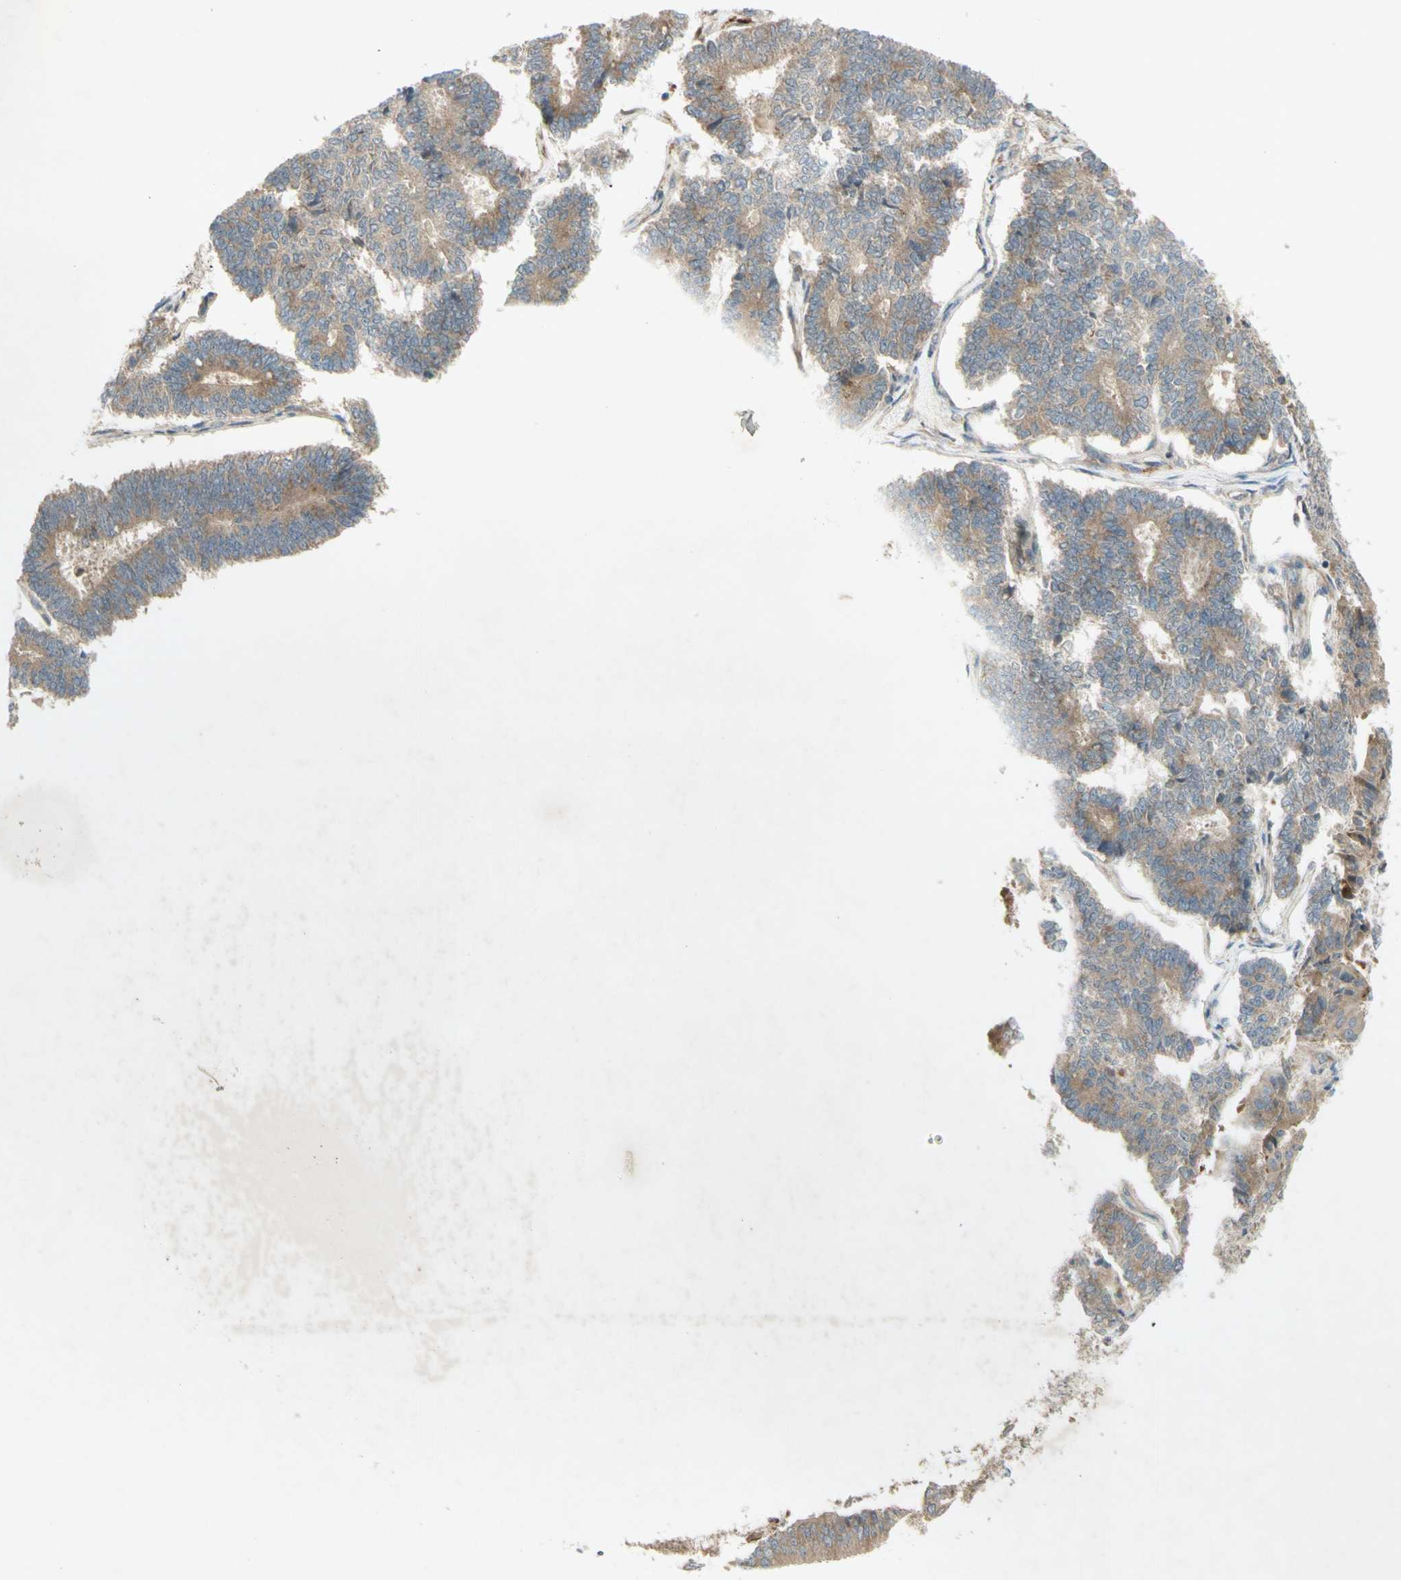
{"staining": {"intensity": "moderate", "quantity": "25%-75%", "location": "cytoplasmic/membranous"}, "tissue": "endometrial cancer", "cell_type": "Tumor cells", "image_type": "cancer", "snomed": [{"axis": "morphology", "description": "Adenocarcinoma, NOS"}, {"axis": "topography", "description": "Endometrium"}], "caption": "A histopathology image of human adenocarcinoma (endometrial) stained for a protein shows moderate cytoplasmic/membranous brown staining in tumor cells.", "gene": "ETF1", "patient": {"sex": "female", "age": 70}}